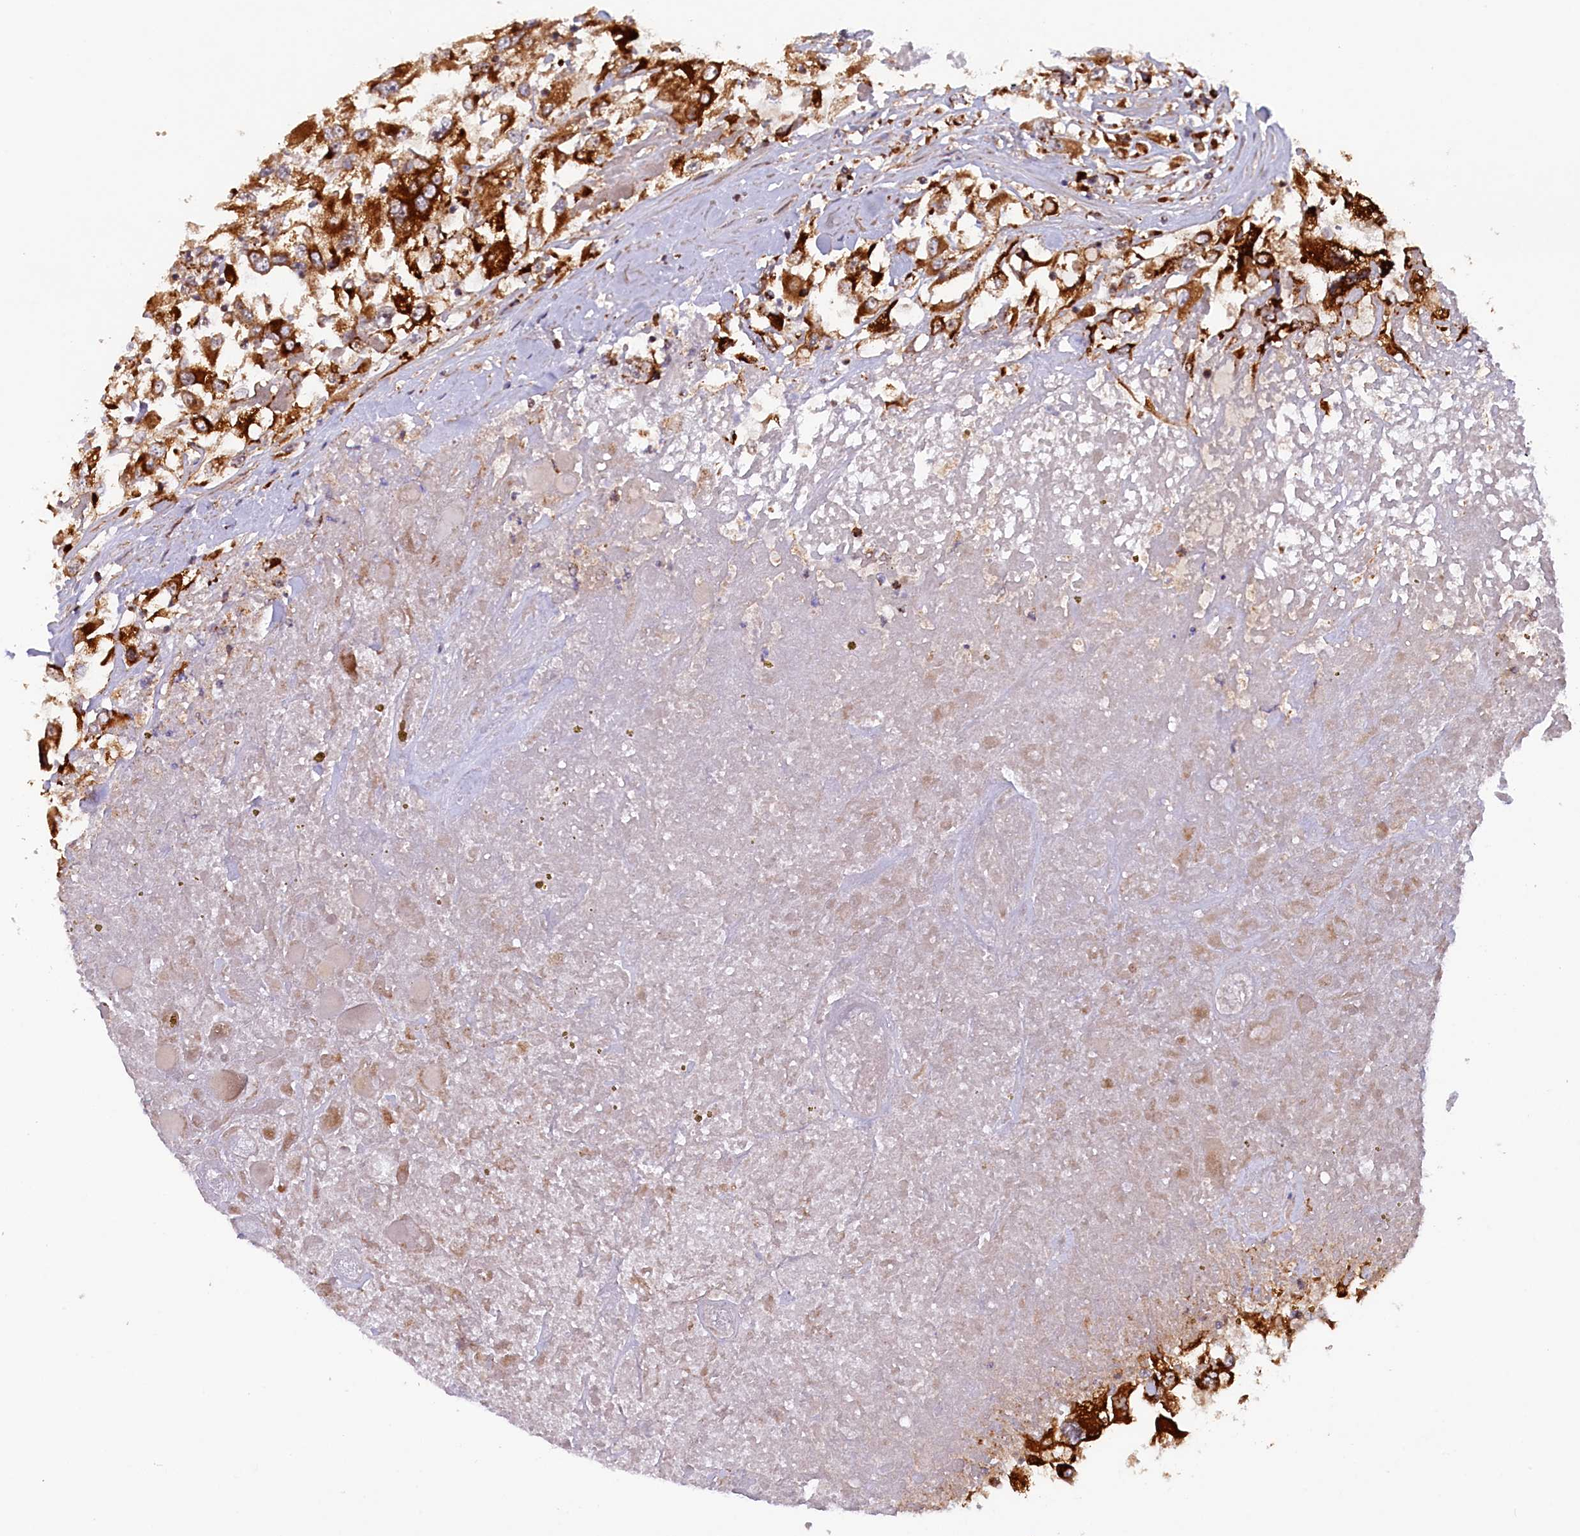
{"staining": {"intensity": "strong", "quantity": ">75%", "location": "cytoplasmic/membranous"}, "tissue": "renal cancer", "cell_type": "Tumor cells", "image_type": "cancer", "snomed": [{"axis": "morphology", "description": "Adenocarcinoma, NOS"}, {"axis": "topography", "description": "Kidney"}], "caption": "Protein staining of renal cancer tissue shows strong cytoplasmic/membranous expression in about >75% of tumor cells.", "gene": "DUS3L", "patient": {"sex": "female", "age": 52}}